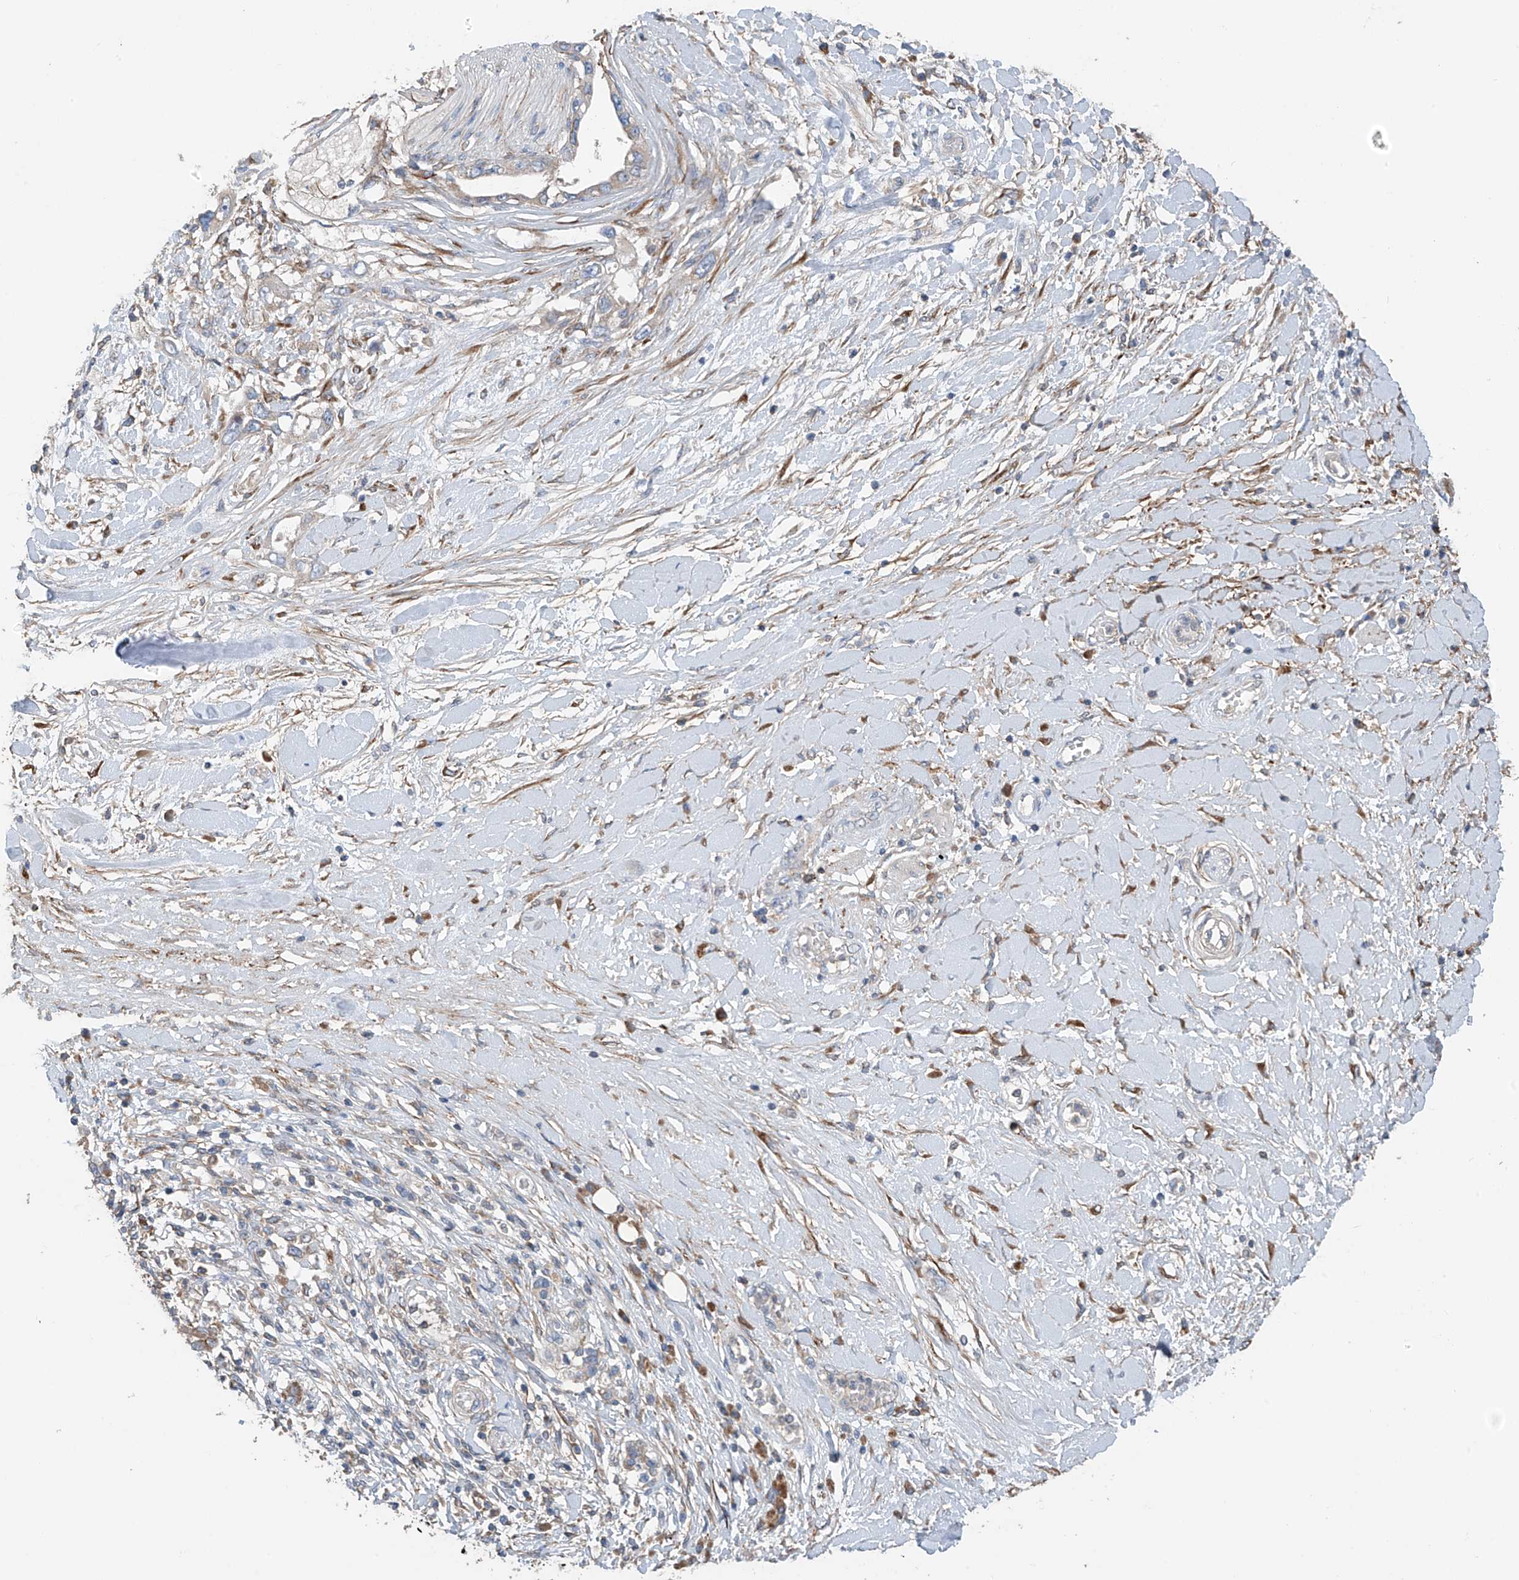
{"staining": {"intensity": "negative", "quantity": "none", "location": "none"}, "tissue": "pancreatic cancer", "cell_type": "Tumor cells", "image_type": "cancer", "snomed": [{"axis": "morphology", "description": "Inflammation, NOS"}, {"axis": "morphology", "description": "Adenocarcinoma, NOS"}, {"axis": "topography", "description": "Pancreas"}], "caption": "Protein analysis of pancreatic adenocarcinoma displays no significant expression in tumor cells. (Brightfield microscopy of DAB immunohistochemistry at high magnification).", "gene": "GALNTL6", "patient": {"sex": "female", "age": 56}}